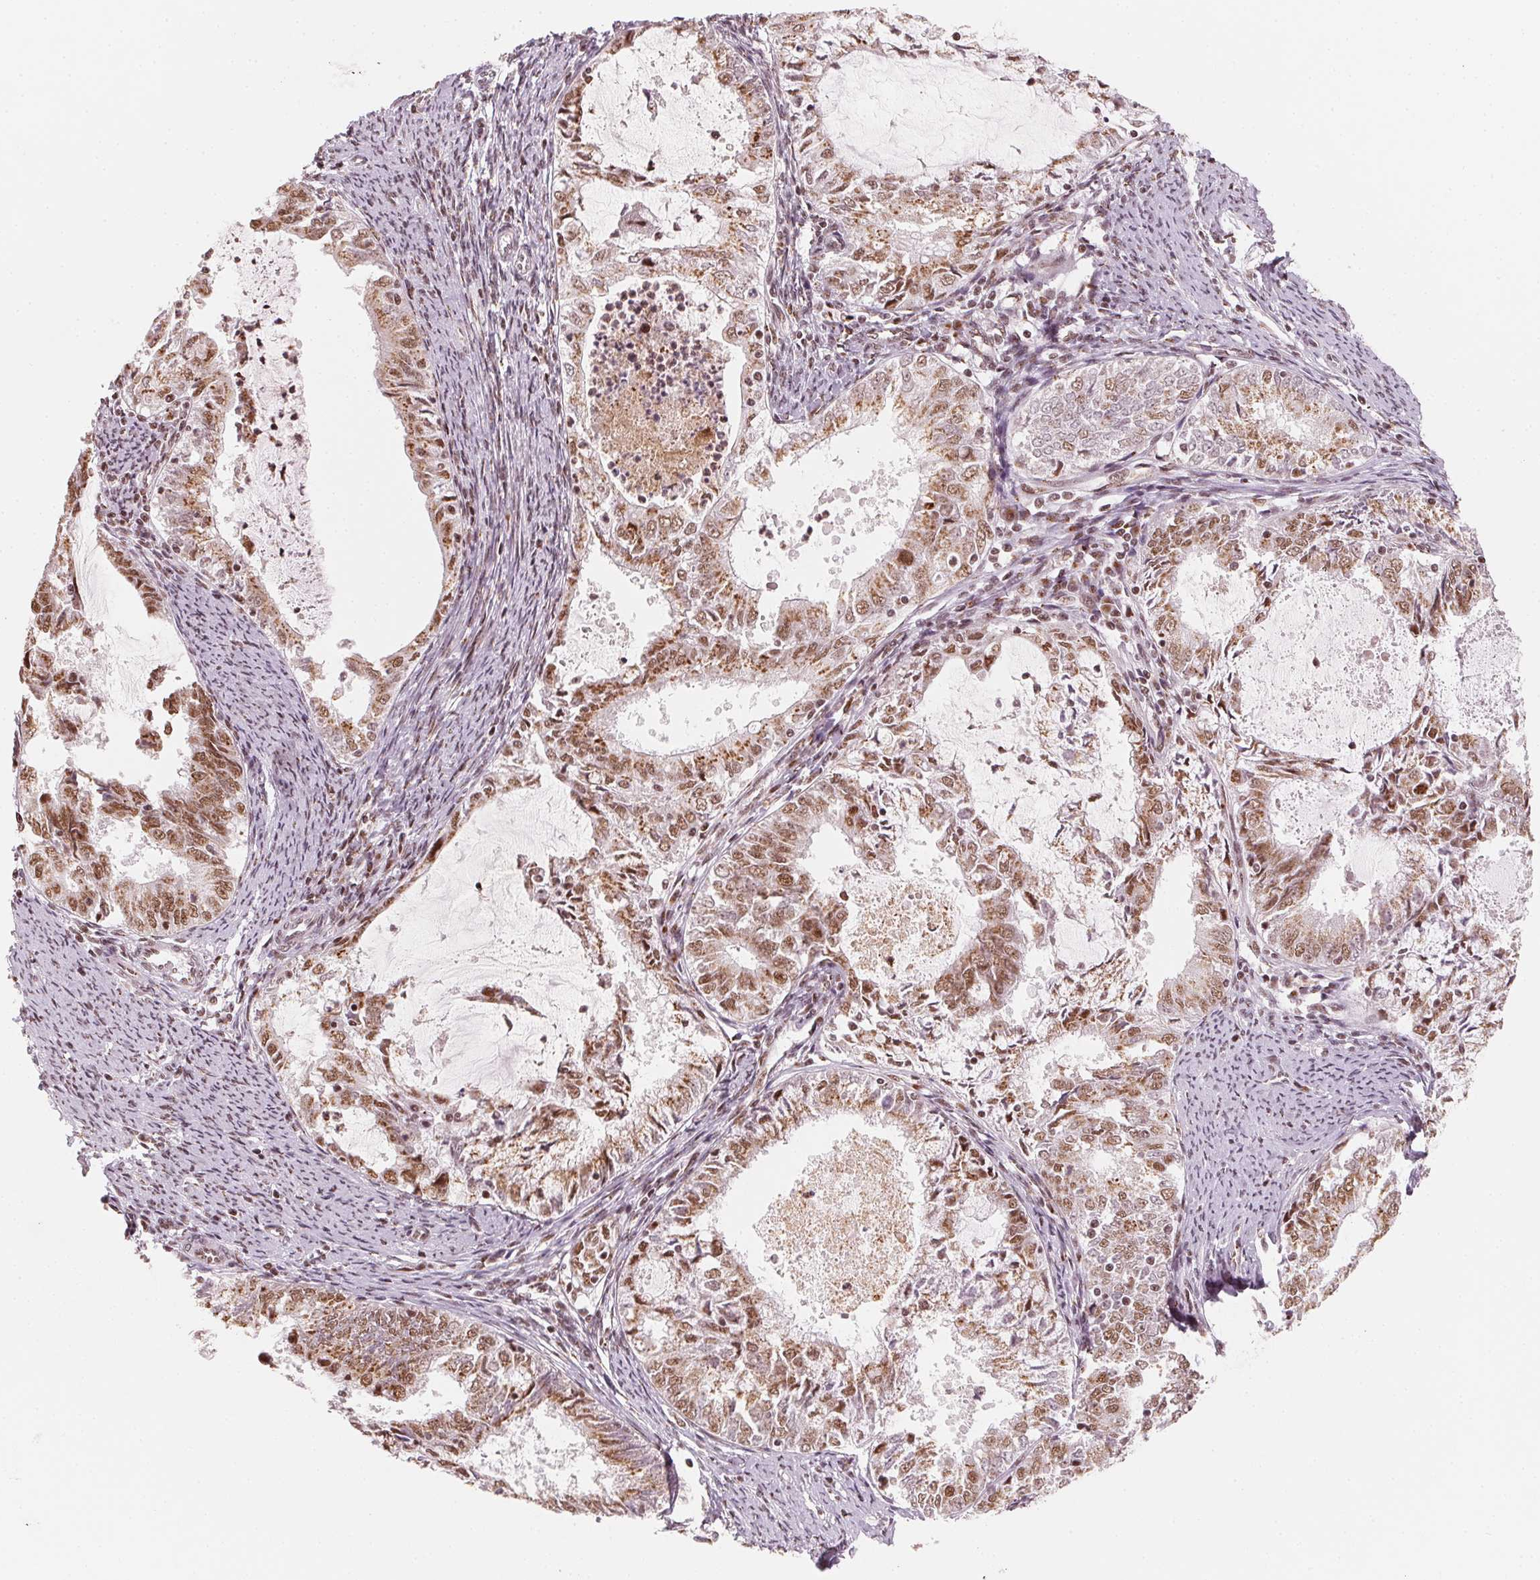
{"staining": {"intensity": "moderate", "quantity": ">75%", "location": "cytoplasmic/membranous,nuclear"}, "tissue": "endometrial cancer", "cell_type": "Tumor cells", "image_type": "cancer", "snomed": [{"axis": "morphology", "description": "Adenocarcinoma, NOS"}, {"axis": "topography", "description": "Endometrium"}], "caption": "Endometrial cancer stained for a protein (brown) exhibits moderate cytoplasmic/membranous and nuclear positive staining in about >75% of tumor cells.", "gene": "TOPORS", "patient": {"sex": "female", "age": 57}}